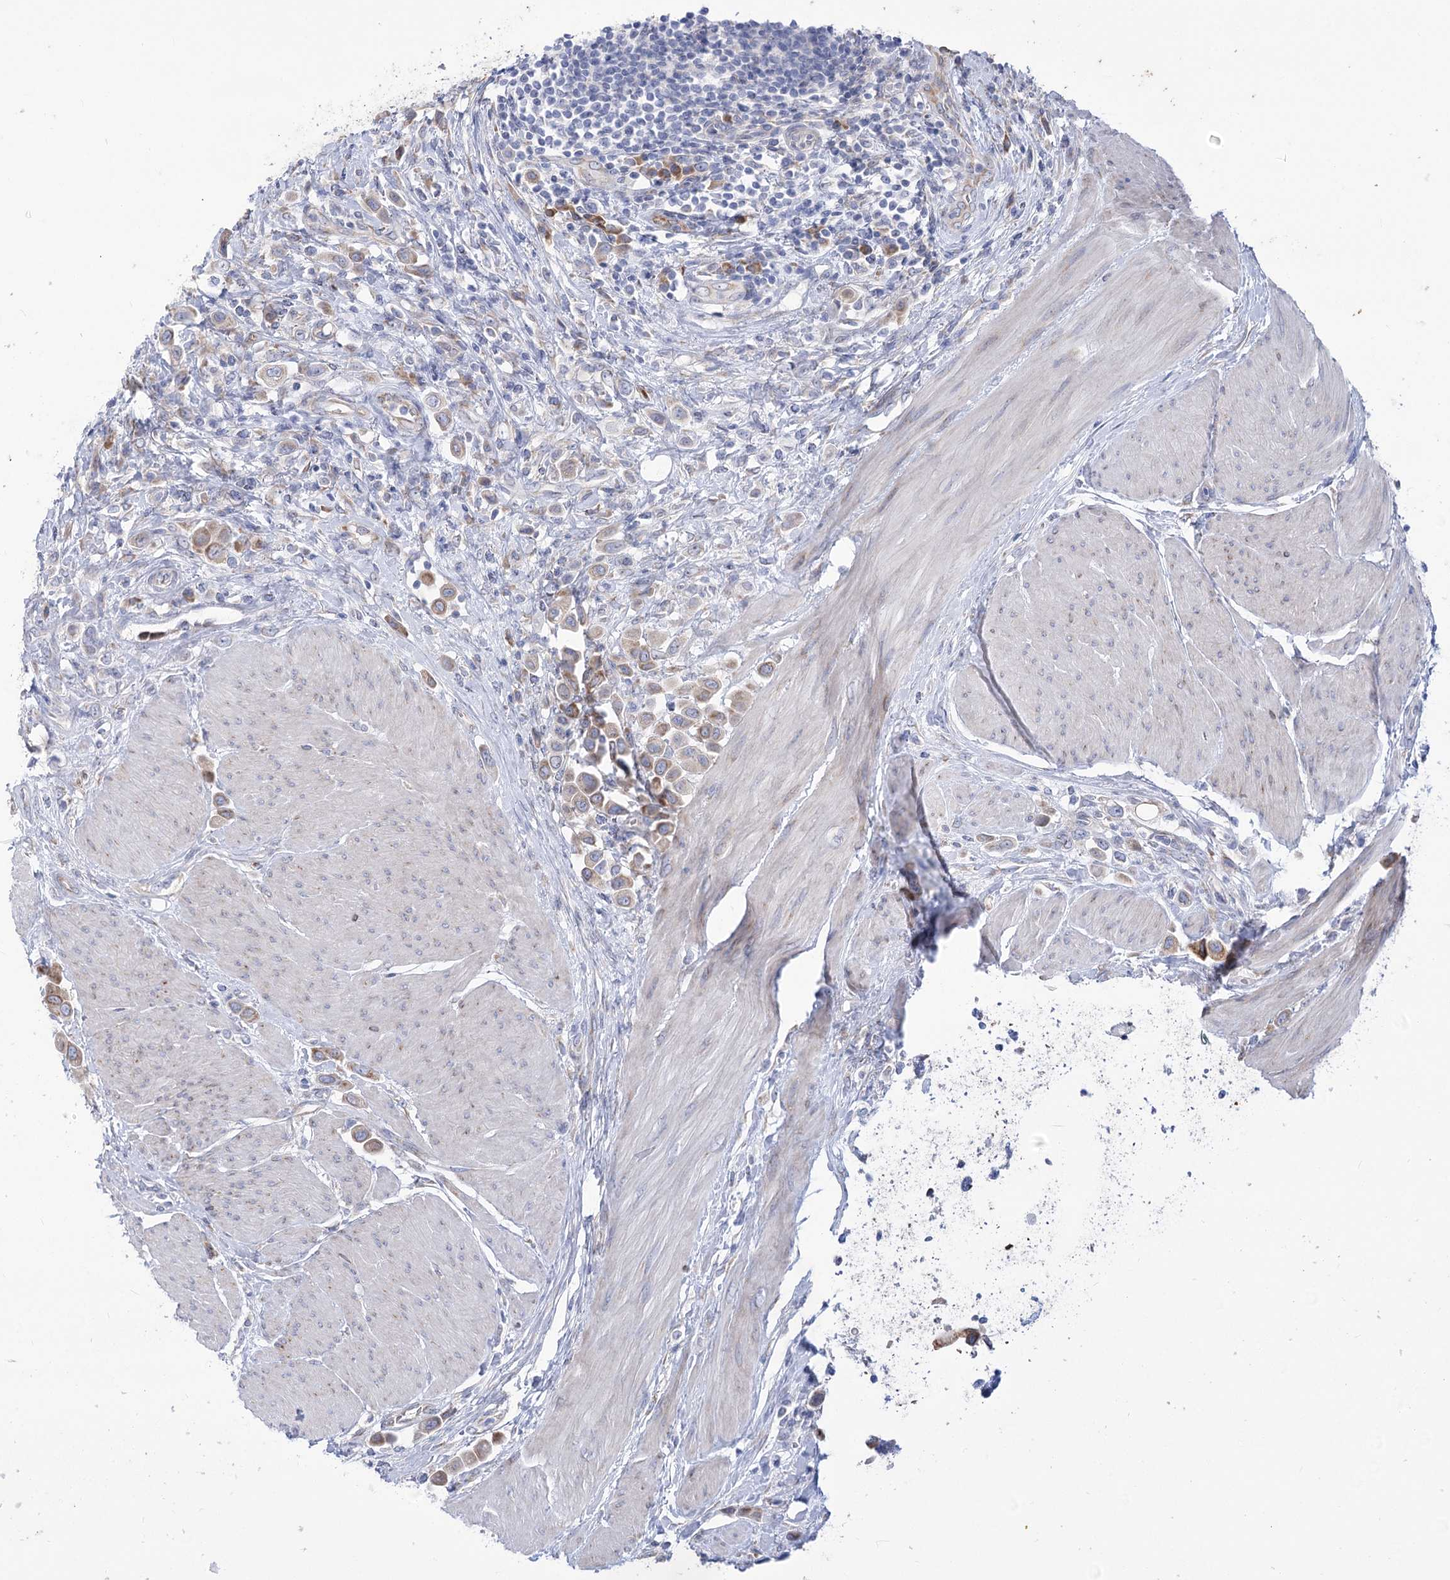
{"staining": {"intensity": "moderate", "quantity": ">75%", "location": "cytoplasmic/membranous"}, "tissue": "urothelial cancer", "cell_type": "Tumor cells", "image_type": "cancer", "snomed": [{"axis": "morphology", "description": "Urothelial carcinoma, High grade"}, {"axis": "topography", "description": "Urinary bladder"}], "caption": "Urothelial carcinoma (high-grade) tissue shows moderate cytoplasmic/membranous positivity in about >75% of tumor cells", "gene": "STT3B", "patient": {"sex": "male", "age": 50}}